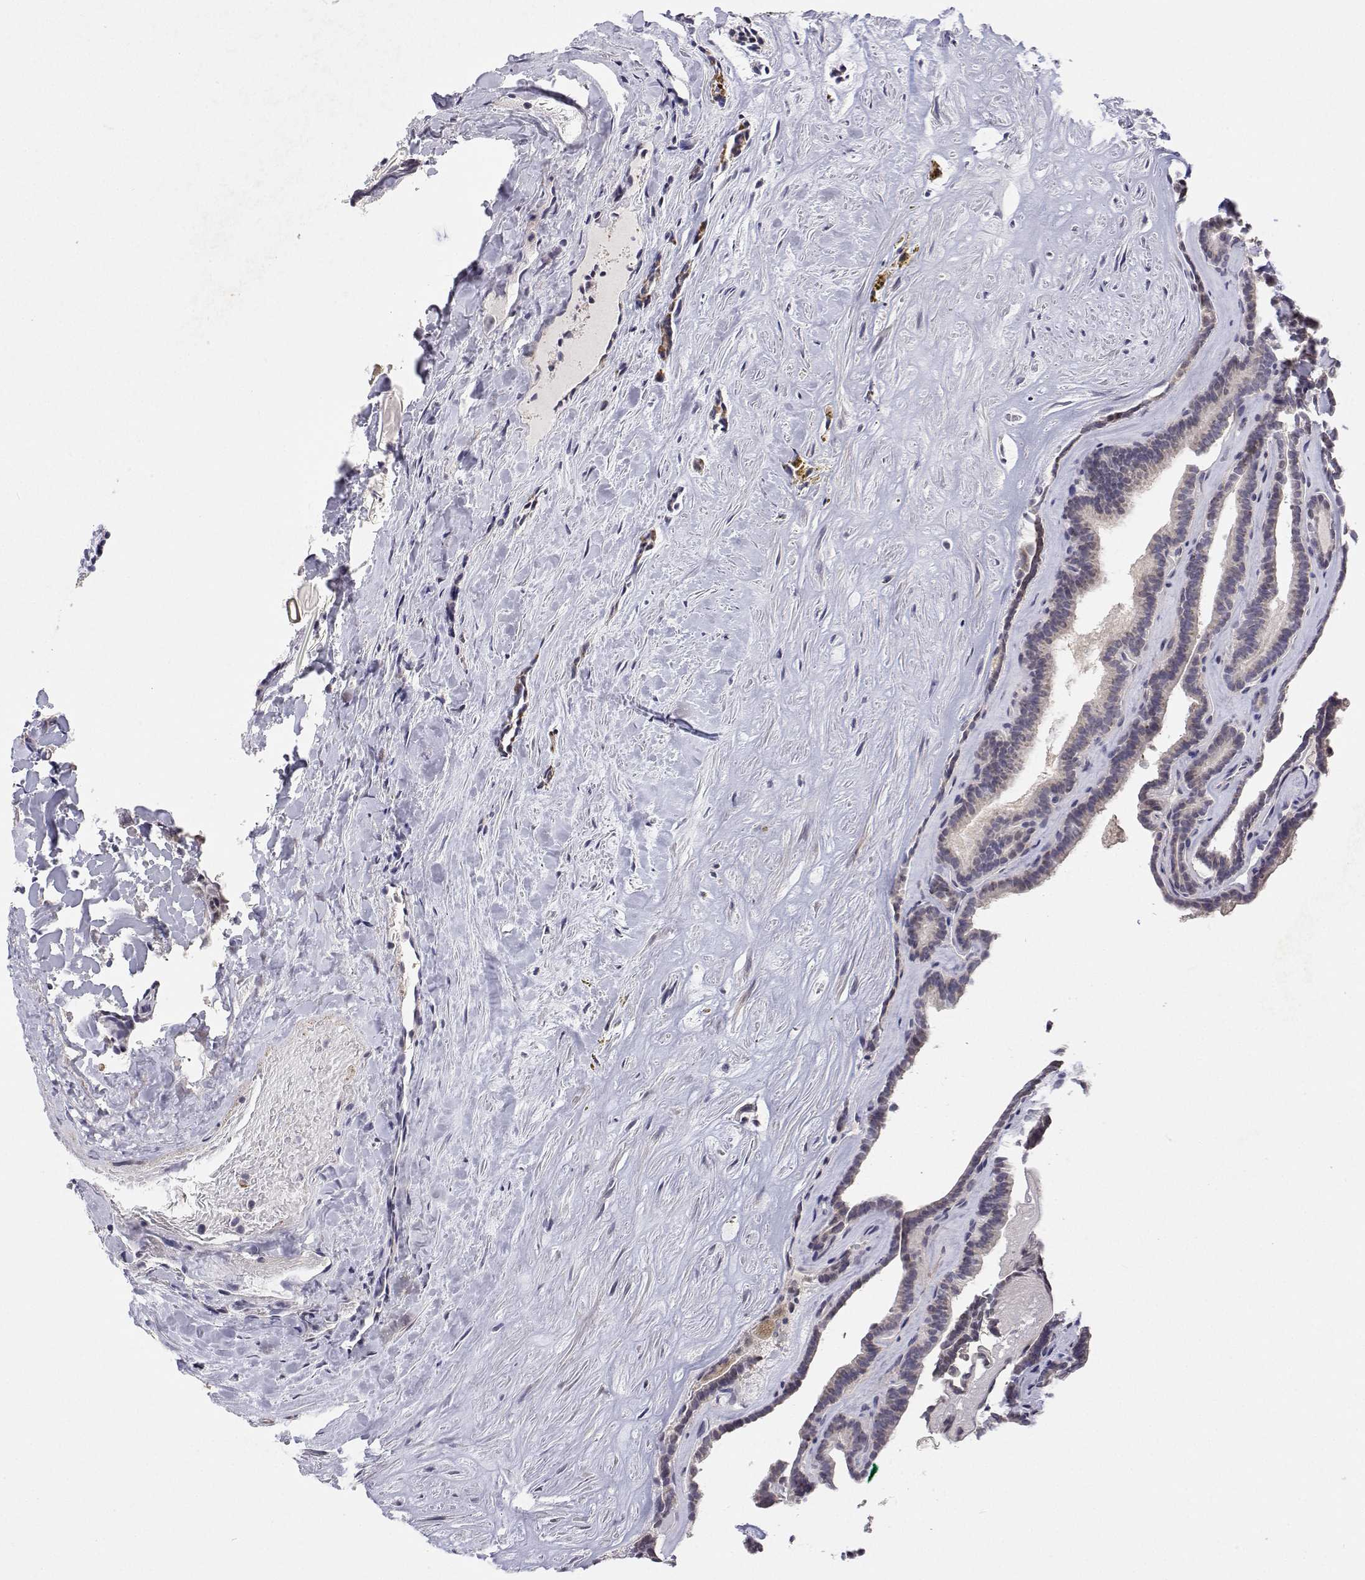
{"staining": {"intensity": "weak", "quantity": "<25%", "location": "cytoplasmic/membranous"}, "tissue": "thyroid cancer", "cell_type": "Tumor cells", "image_type": "cancer", "snomed": [{"axis": "morphology", "description": "Papillary adenocarcinoma, NOS"}, {"axis": "topography", "description": "Thyroid gland"}], "caption": "An immunohistochemistry image of thyroid cancer is shown. There is no staining in tumor cells of thyroid cancer.", "gene": "MRPL3", "patient": {"sex": "female", "age": 21}}